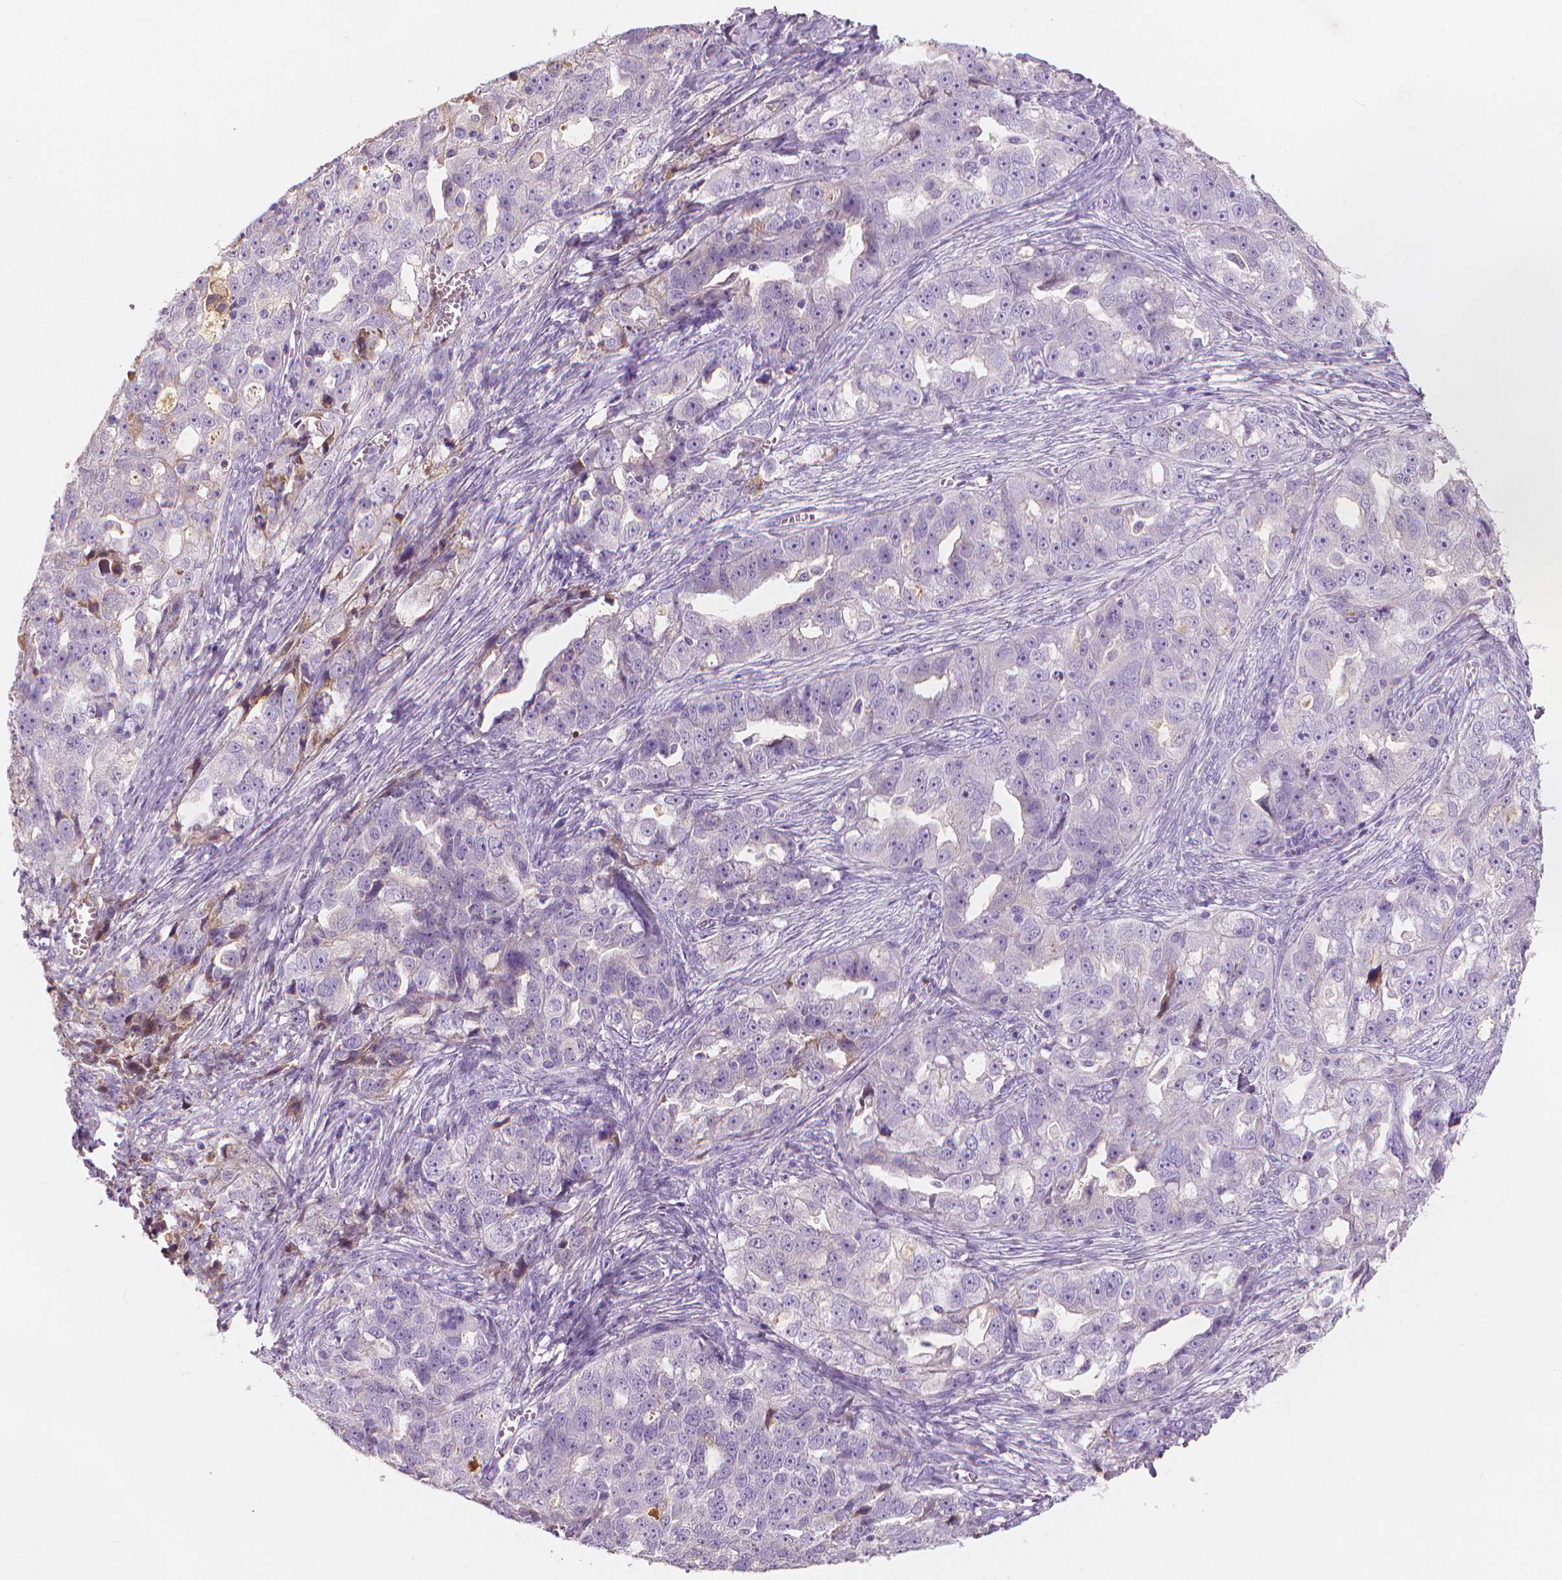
{"staining": {"intensity": "negative", "quantity": "none", "location": "none"}, "tissue": "ovarian cancer", "cell_type": "Tumor cells", "image_type": "cancer", "snomed": [{"axis": "morphology", "description": "Cystadenocarcinoma, serous, NOS"}, {"axis": "topography", "description": "Ovary"}], "caption": "High power microscopy photomicrograph of an immunohistochemistry photomicrograph of ovarian cancer, revealing no significant staining in tumor cells. (DAB IHC with hematoxylin counter stain).", "gene": "APOA4", "patient": {"sex": "female", "age": 51}}